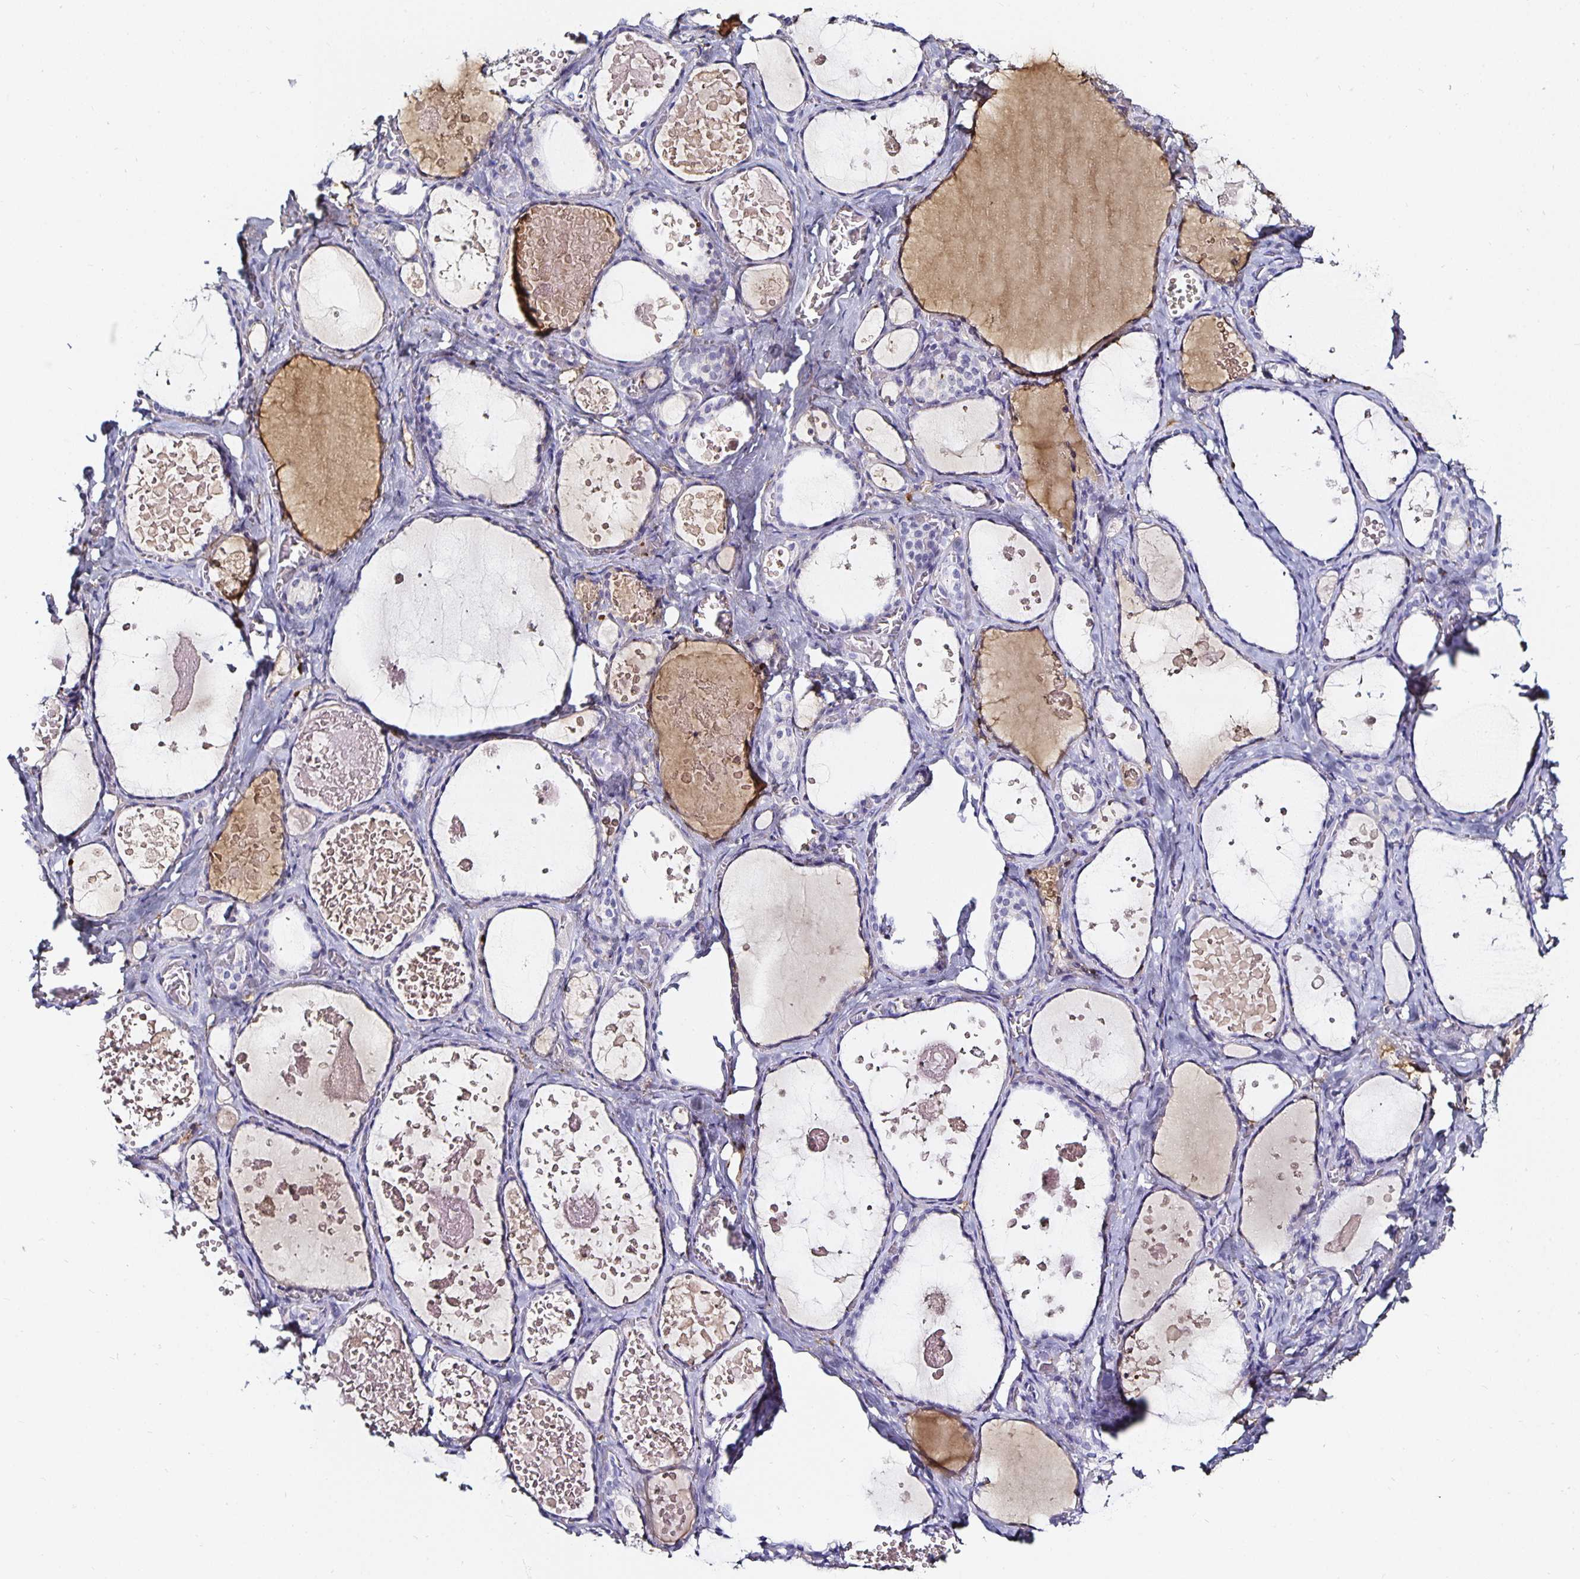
{"staining": {"intensity": "negative", "quantity": "none", "location": "none"}, "tissue": "thyroid gland", "cell_type": "Glandular cells", "image_type": "normal", "snomed": [{"axis": "morphology", "description": "Normal tissue, NOS"}, {"axis": "topography", "description": "Thyroid gland"}], "caption": "A photomicrograph of human thyroid gland is negative for staining in glandular cells. Nuclei are stained in blue.", "gene": "TTR", "patient": {"sex": "female", "age": 56}}